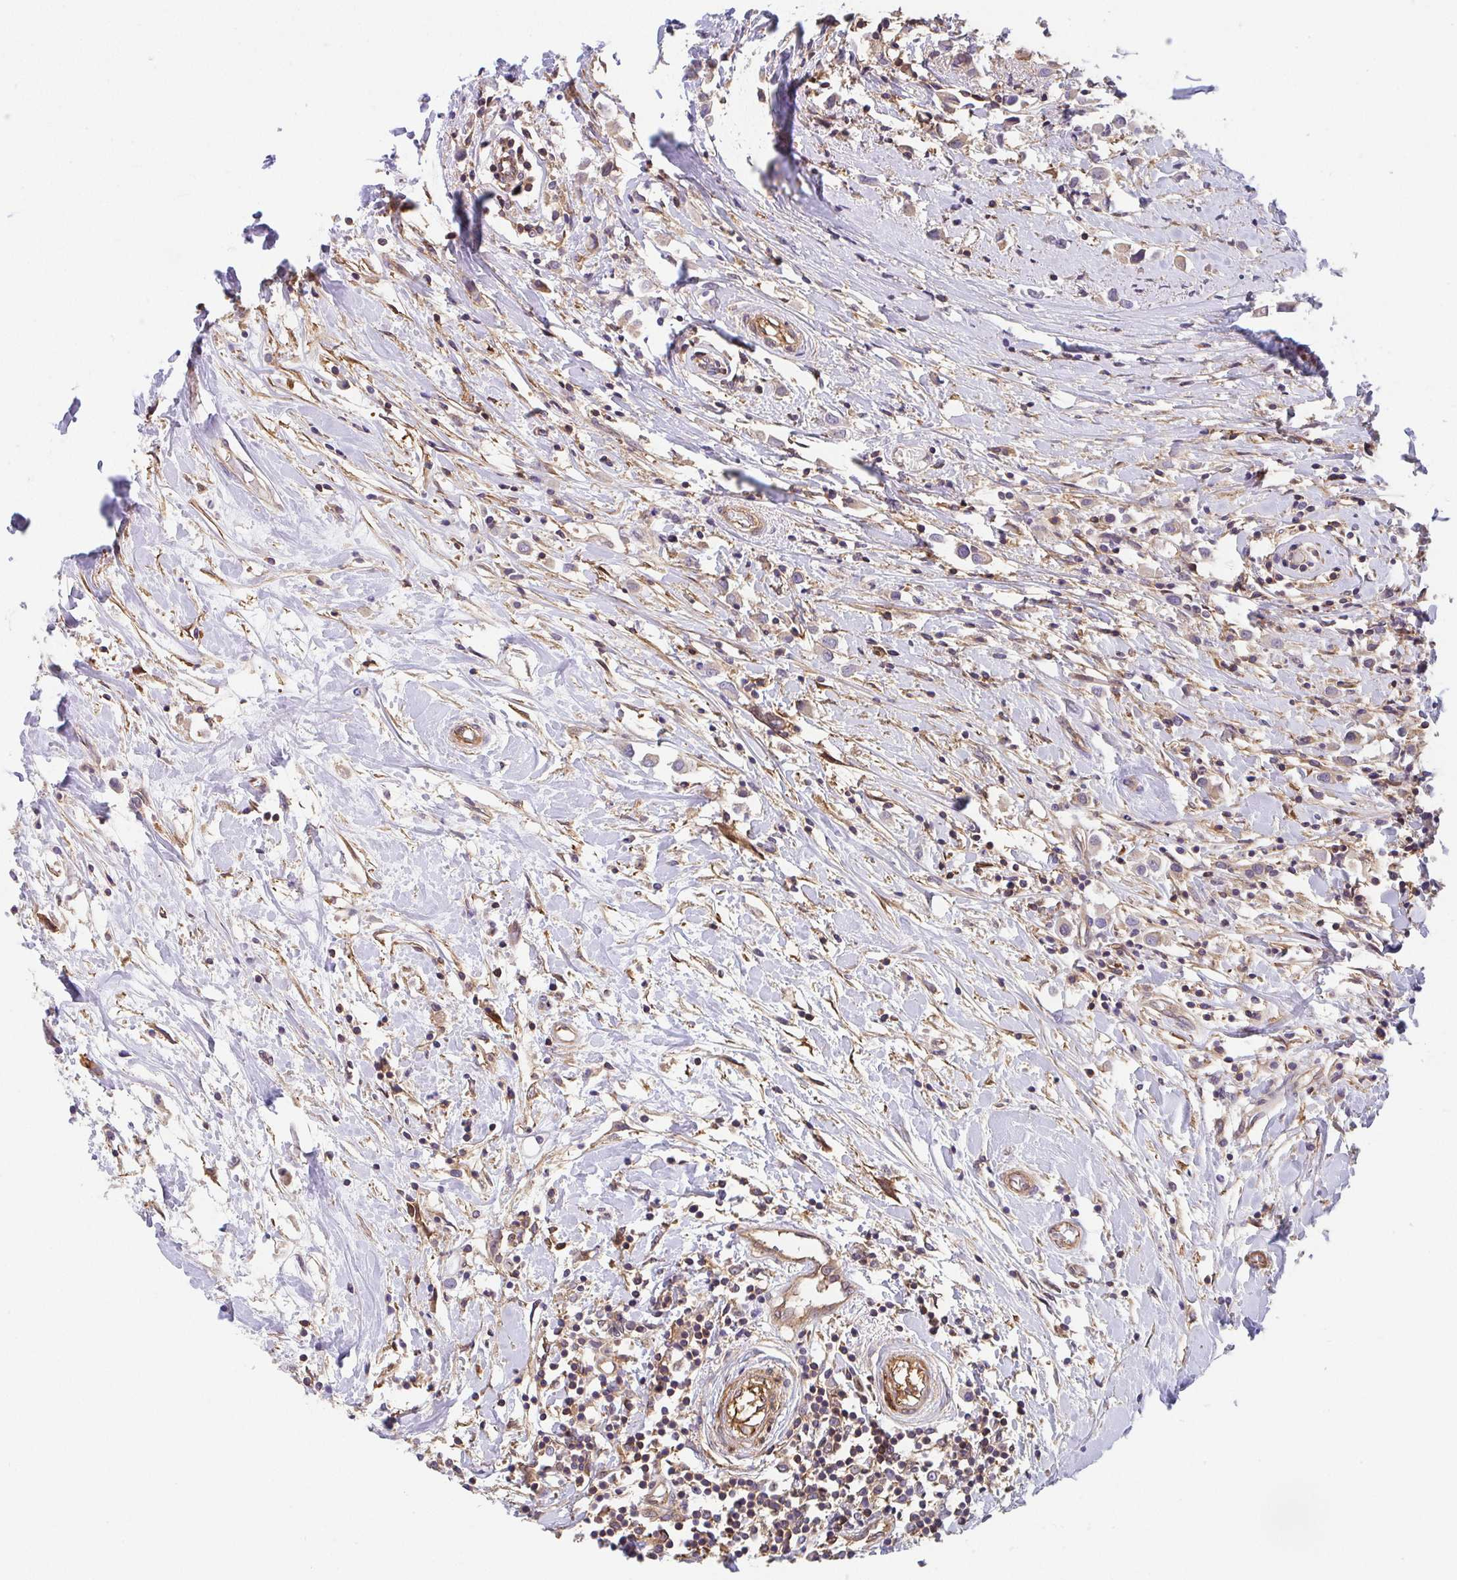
{"staining": {"intensity": "negative", "quantity": "none", "location": "none"}, "tissue": "breast cancer", "cell_type": "Tumor cells", "image_type": "cancer", "snomed": [{"axis": "morphology", "description": "Duct carcinoma"}, {"axis": "topography", "description": "Breast"}], "caption": "The image reveals no significant positivity in tumor cells of breast cancer. The staining was performed using DAB to visualize the protein expression in brown, while the nuclei were stained in blue with hematoxylin (Magnification: 20x).", "gene": "TMEM229A", "patient": {"sex": "female", "age": 61}}